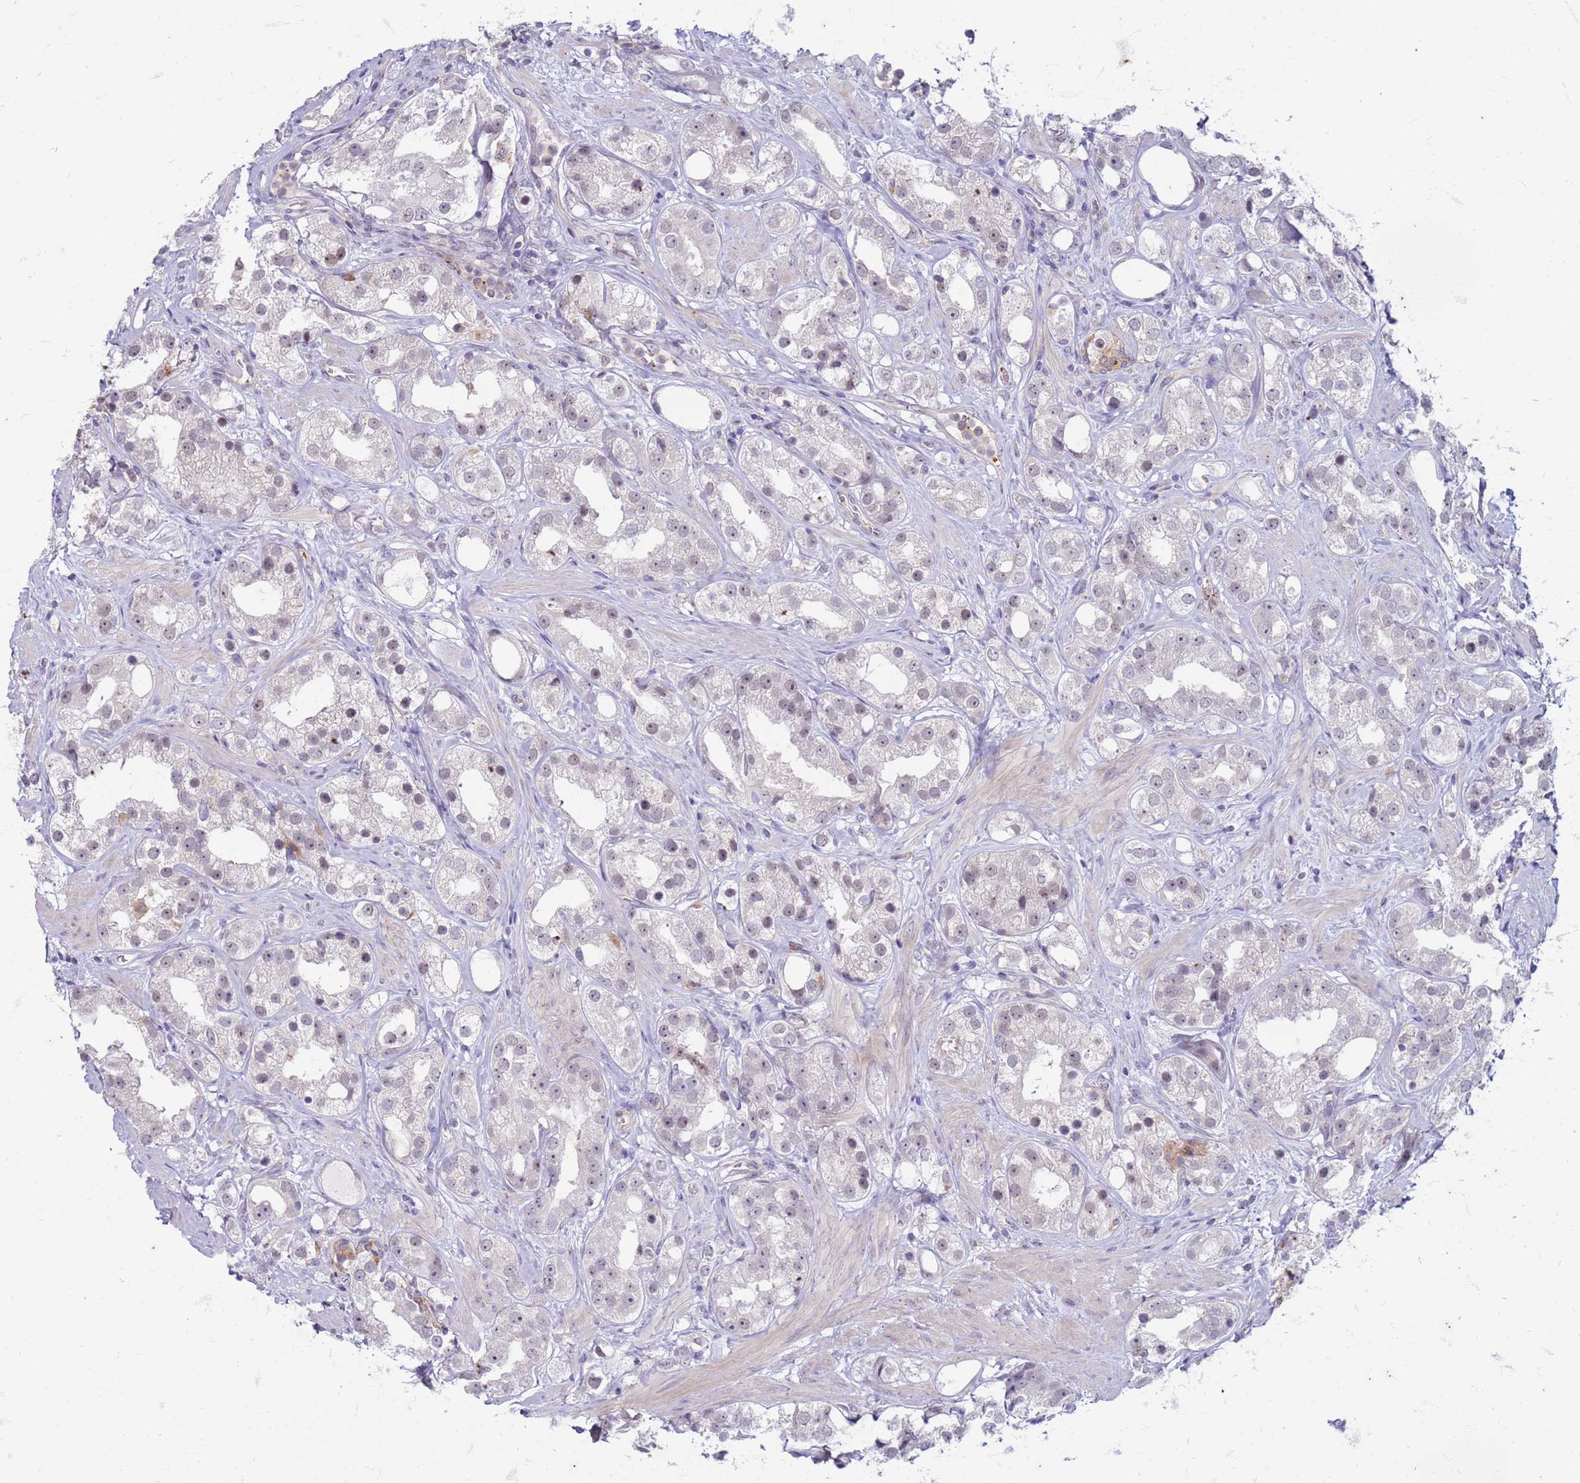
{"staining": {"intensity": "negative", "quantity": "none", "location": "none"}, "tissue": "prostate cancer", "cell_type": "Tumor cells", "image_type": "cancer", "snomed": [{"axis": "morphology", "description": "Adenocarcinoma, NOS"}, {"axis": "topography", "description": "Prostate"}], "caption": "Protein analysis of adenocarcinoma (prostate) exhibits no significant expression in tumor cells.", "gene": "SLC15A3", "patient": {"sex": "male", "age": 79}}